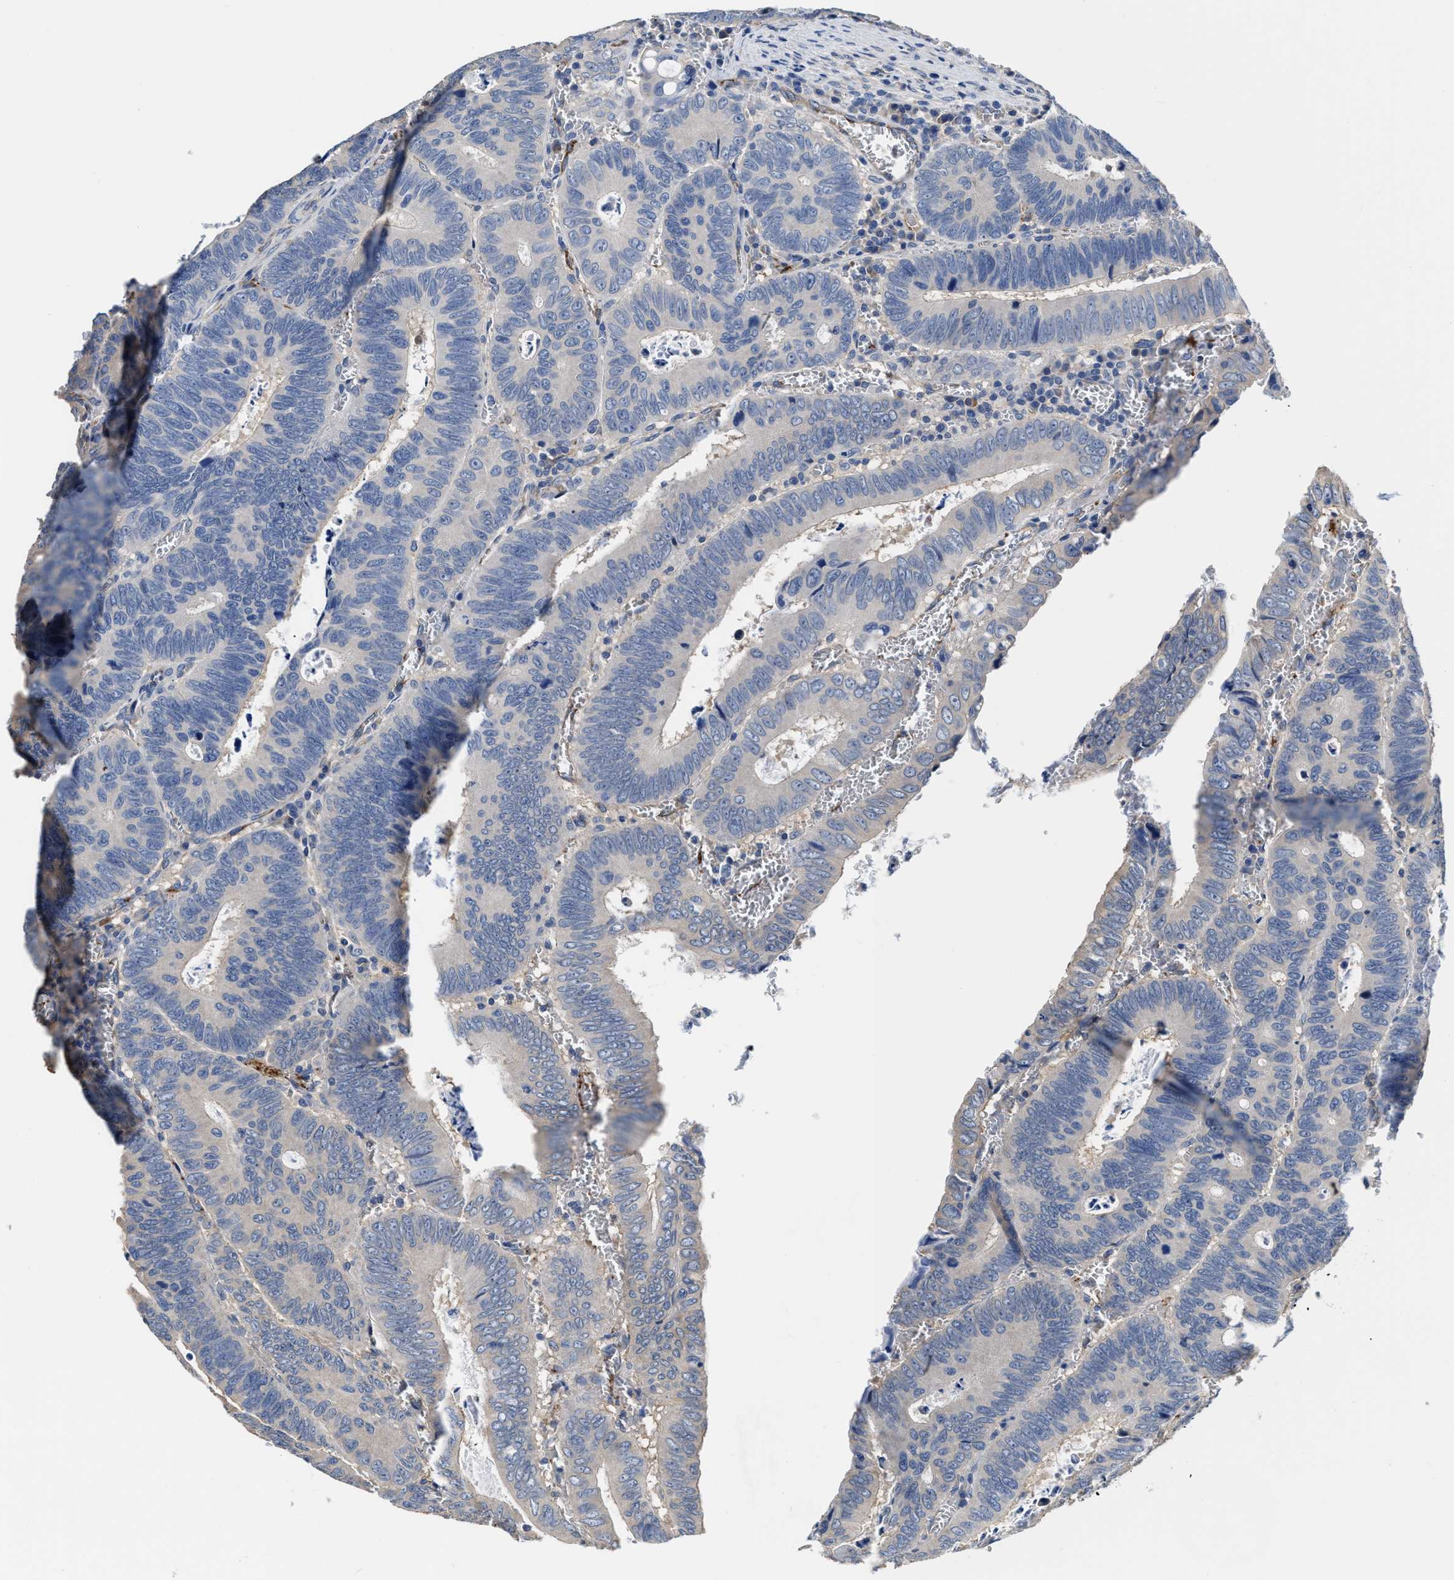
{"staining": {"intensity": "negative", "quantity": "none", "location": "none"}, "tissue": "colorectal cancer", "cell_type": "Tumor cells", "image_type": "cancer", "snomed": [{"axis": "morphology", "description": "Inflammation, NOS"}, {"axis": "morphology", "description": "Adenocarcinoma, NOS"}, {"axis": "topography", "description": "Colon"}], "caption": "Immunohistochemical staining of colorectal cancer demonstrates no significant positivity in tumor cells.", "gene": "C22orf42", "patient": {"sex": "male", "age": 72}}